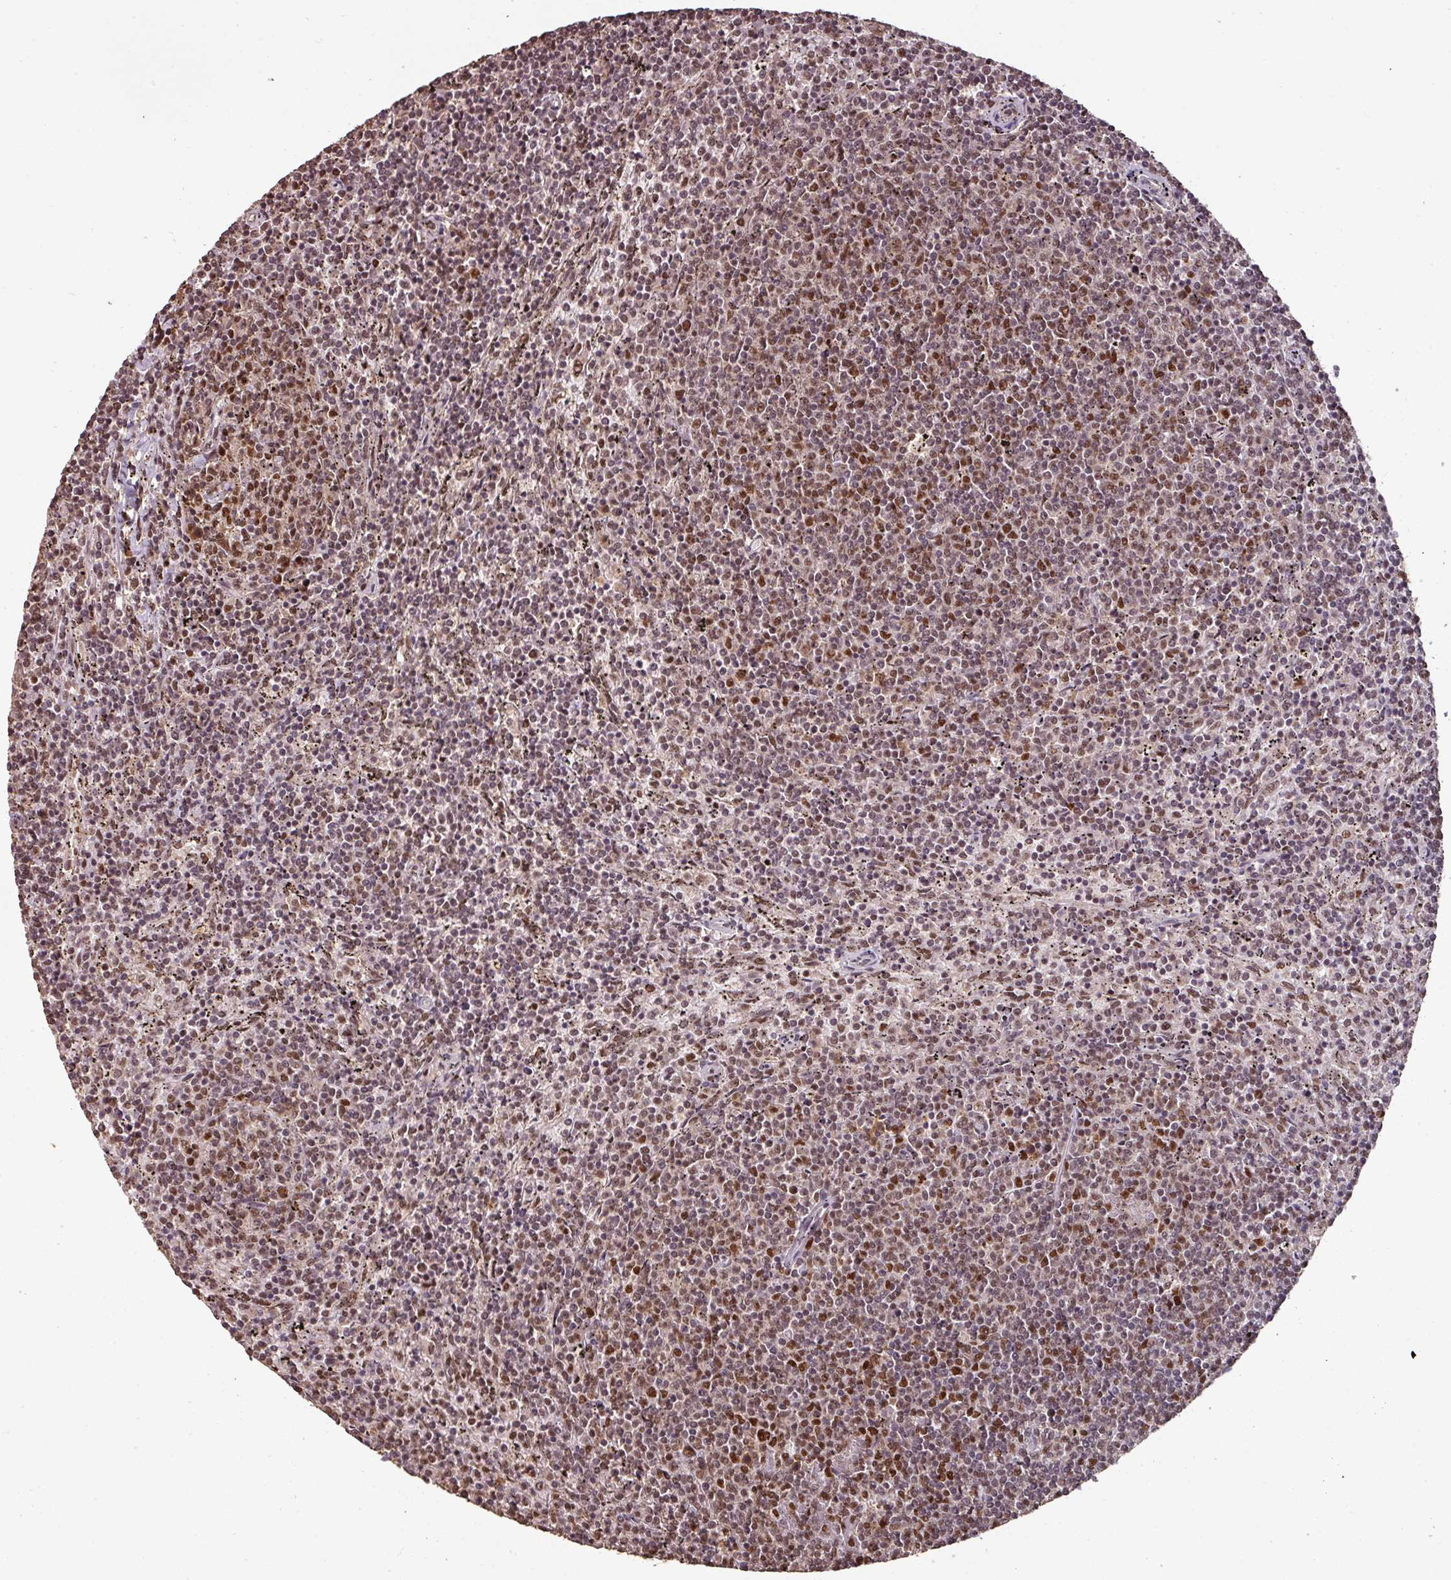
{"staining": {"intensity": "moderate", "quantity": ">75%", "location": "nuclear"}, "tissue": "lymphoma", "cell_type": "Tumor cells", "image_type": "cancer", "snomed": [{"axis": "morphology", "description": "Malignant lymphoma, non-Hodgkin's type, Low grade"}, {"axis": "topography", "description": "Spleen"}], "caption": "Human lymphoma stained for a protein (brown) reveals moderate nuclear positive positivity in about >75% of tumor cells.", "gene": "POLD1", "patient": {"sex": "female", "age": 50}}